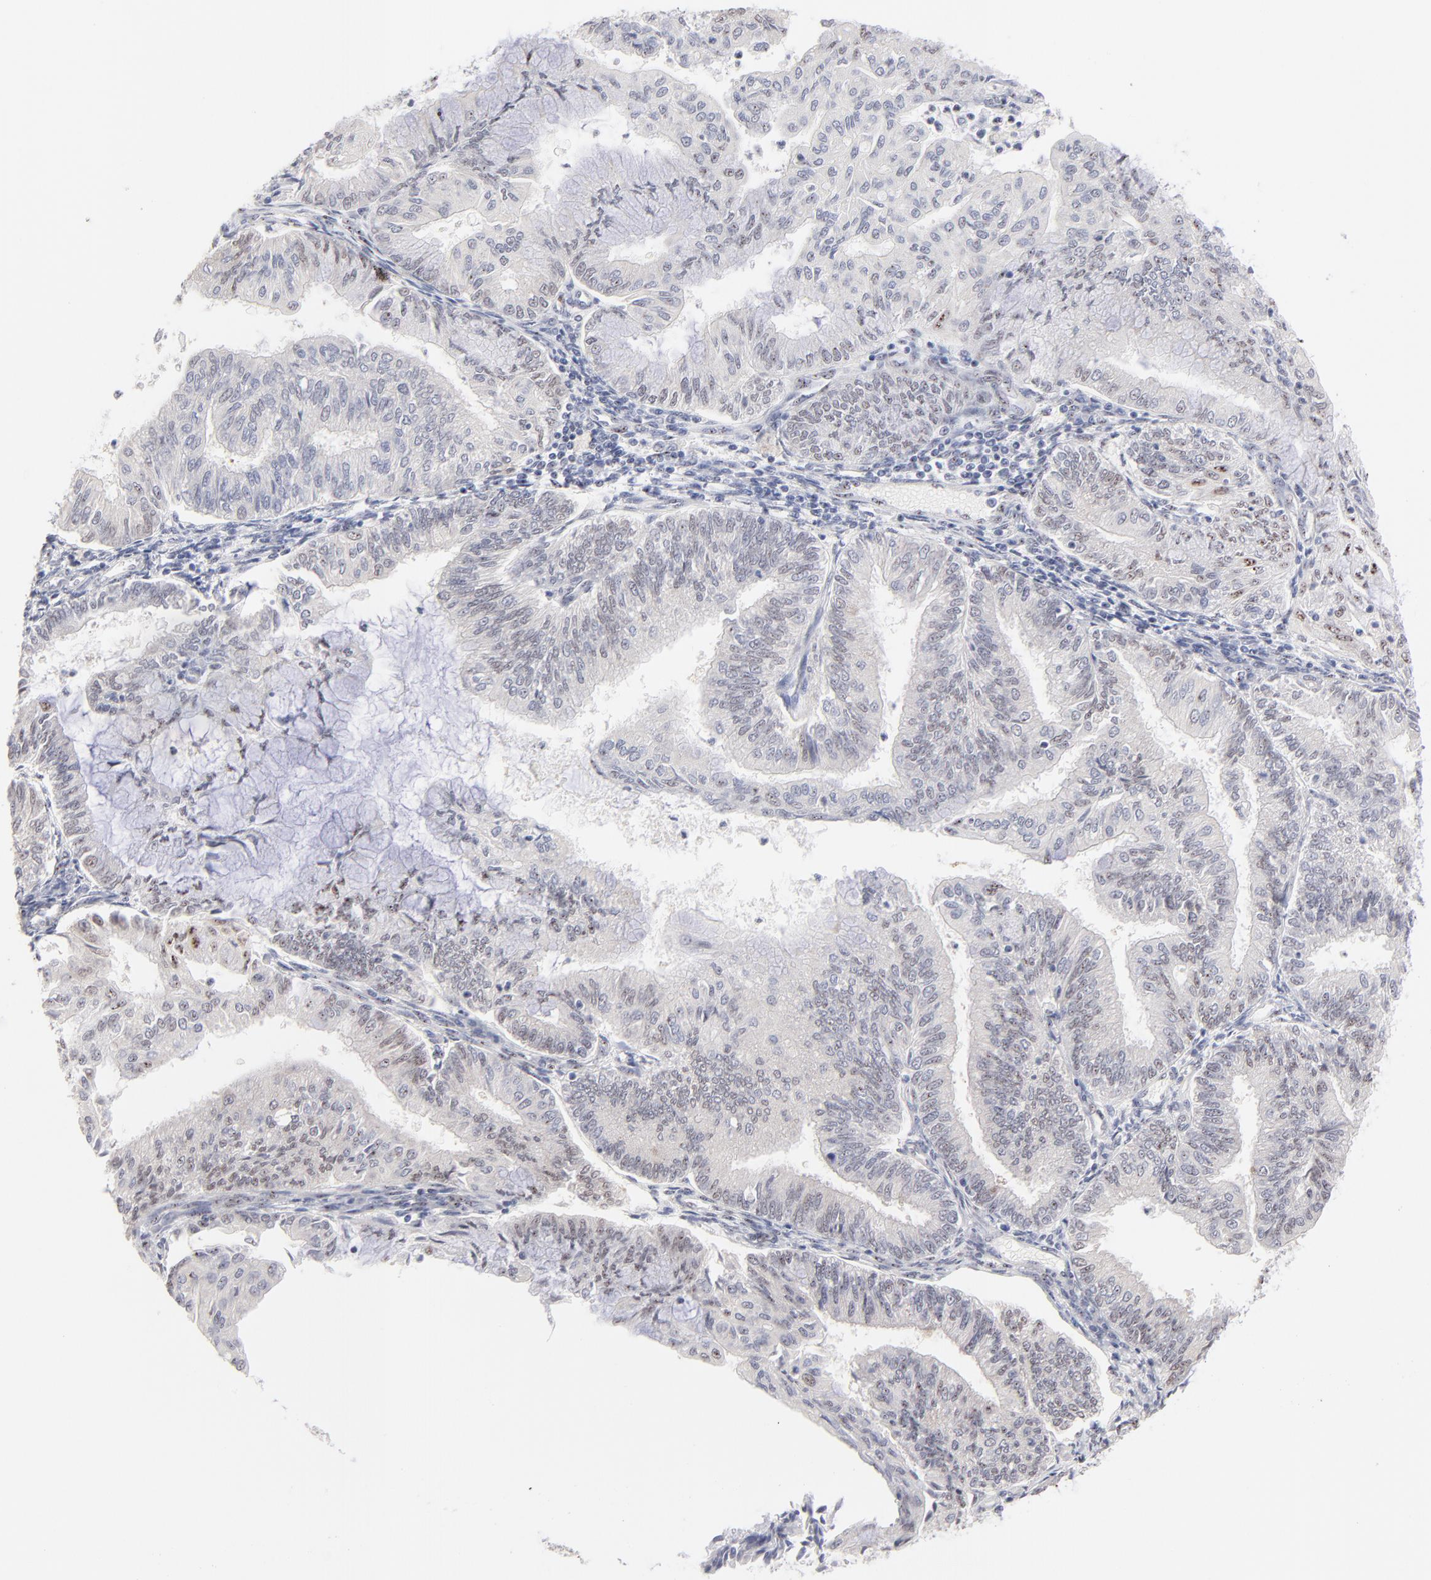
{"staining": {"intensity": "negative", "quantity": "none", "location": "none"}, "tissue": "endometrial cancer", "cell_type": "Tumor cells", "image_type": "cancer", "snomed": [{"axis": "morphology", "description": "Adenocarcinoma, NOS"}, {"axis": "topography", "description": "Endometrium"}], "caption": "This is a micrograph of immunohistochemistry (IHC) staining of endometrial cancer (adenocarcinoma), which shows no positivity in tumor cells. (IHC, brightfield microscopy, high magnification).", "gene": "STAT3", "patient": {"sex": "female", "age": 59}}